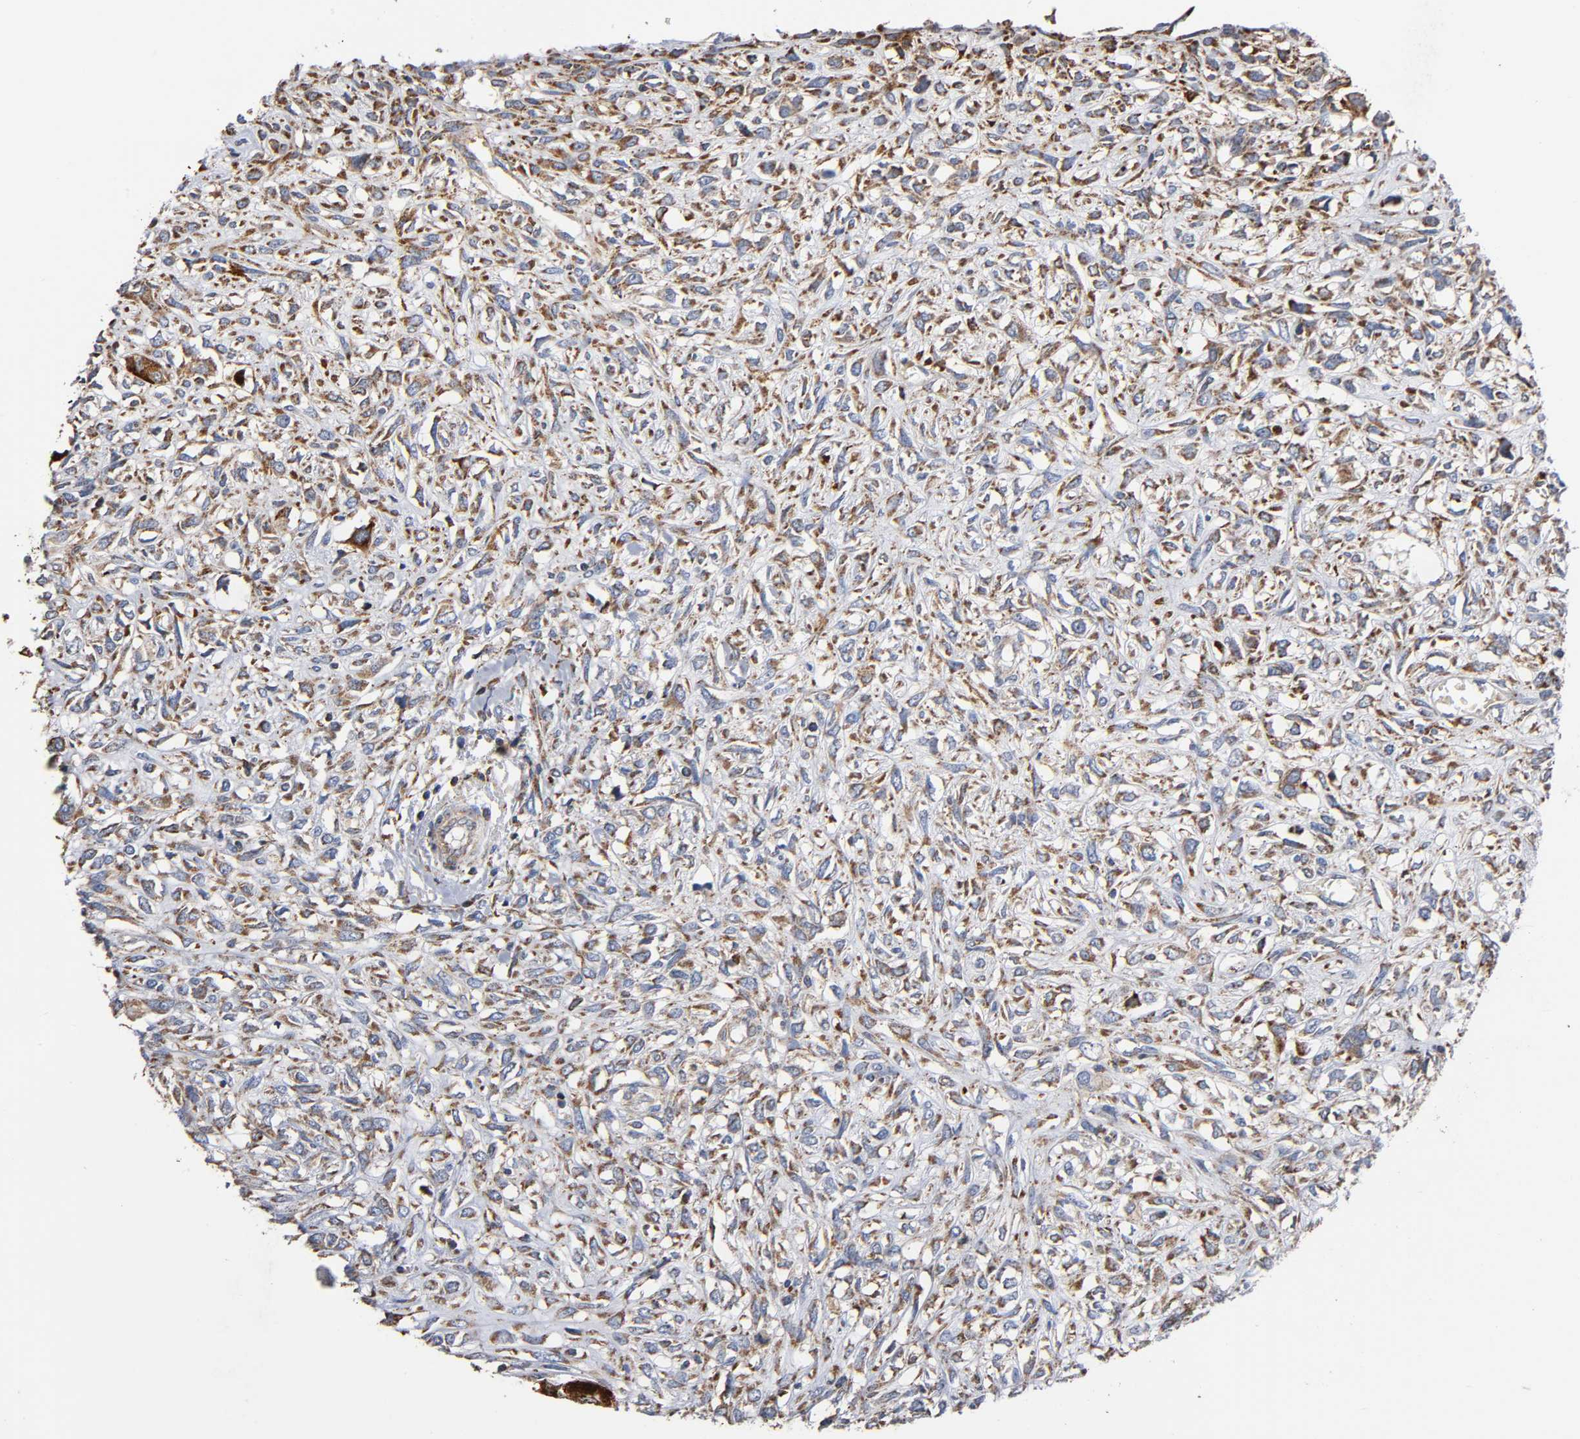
{"staining": {"intensity": "strong", "quantity": "25%-75%", "location": "cytoplasmic/membranous"}, "tissue": "head and neck cancer", "cell_type": "Tumor cells", "image_type": "cancer", "snomed": [{"axis": "morphology", "description": "Necrosis, NOS"}, {"axis": "morphology", "description": "Neoplasm, malignant, NOS"}, {"axis": "topography", "description": "Salivary gland"}, {"axis": "topography", "description": "Head-Neck"}], "caption": "Head and neck cancer (neoplasm (malignant)) tissue displays strong cytoplasmic/membranous positivity in about 25%-75% of tumor cells Nuclei are stained in blue.", "gene": "MAP3K1", "patient": {"sex": "male", "age": 43}}